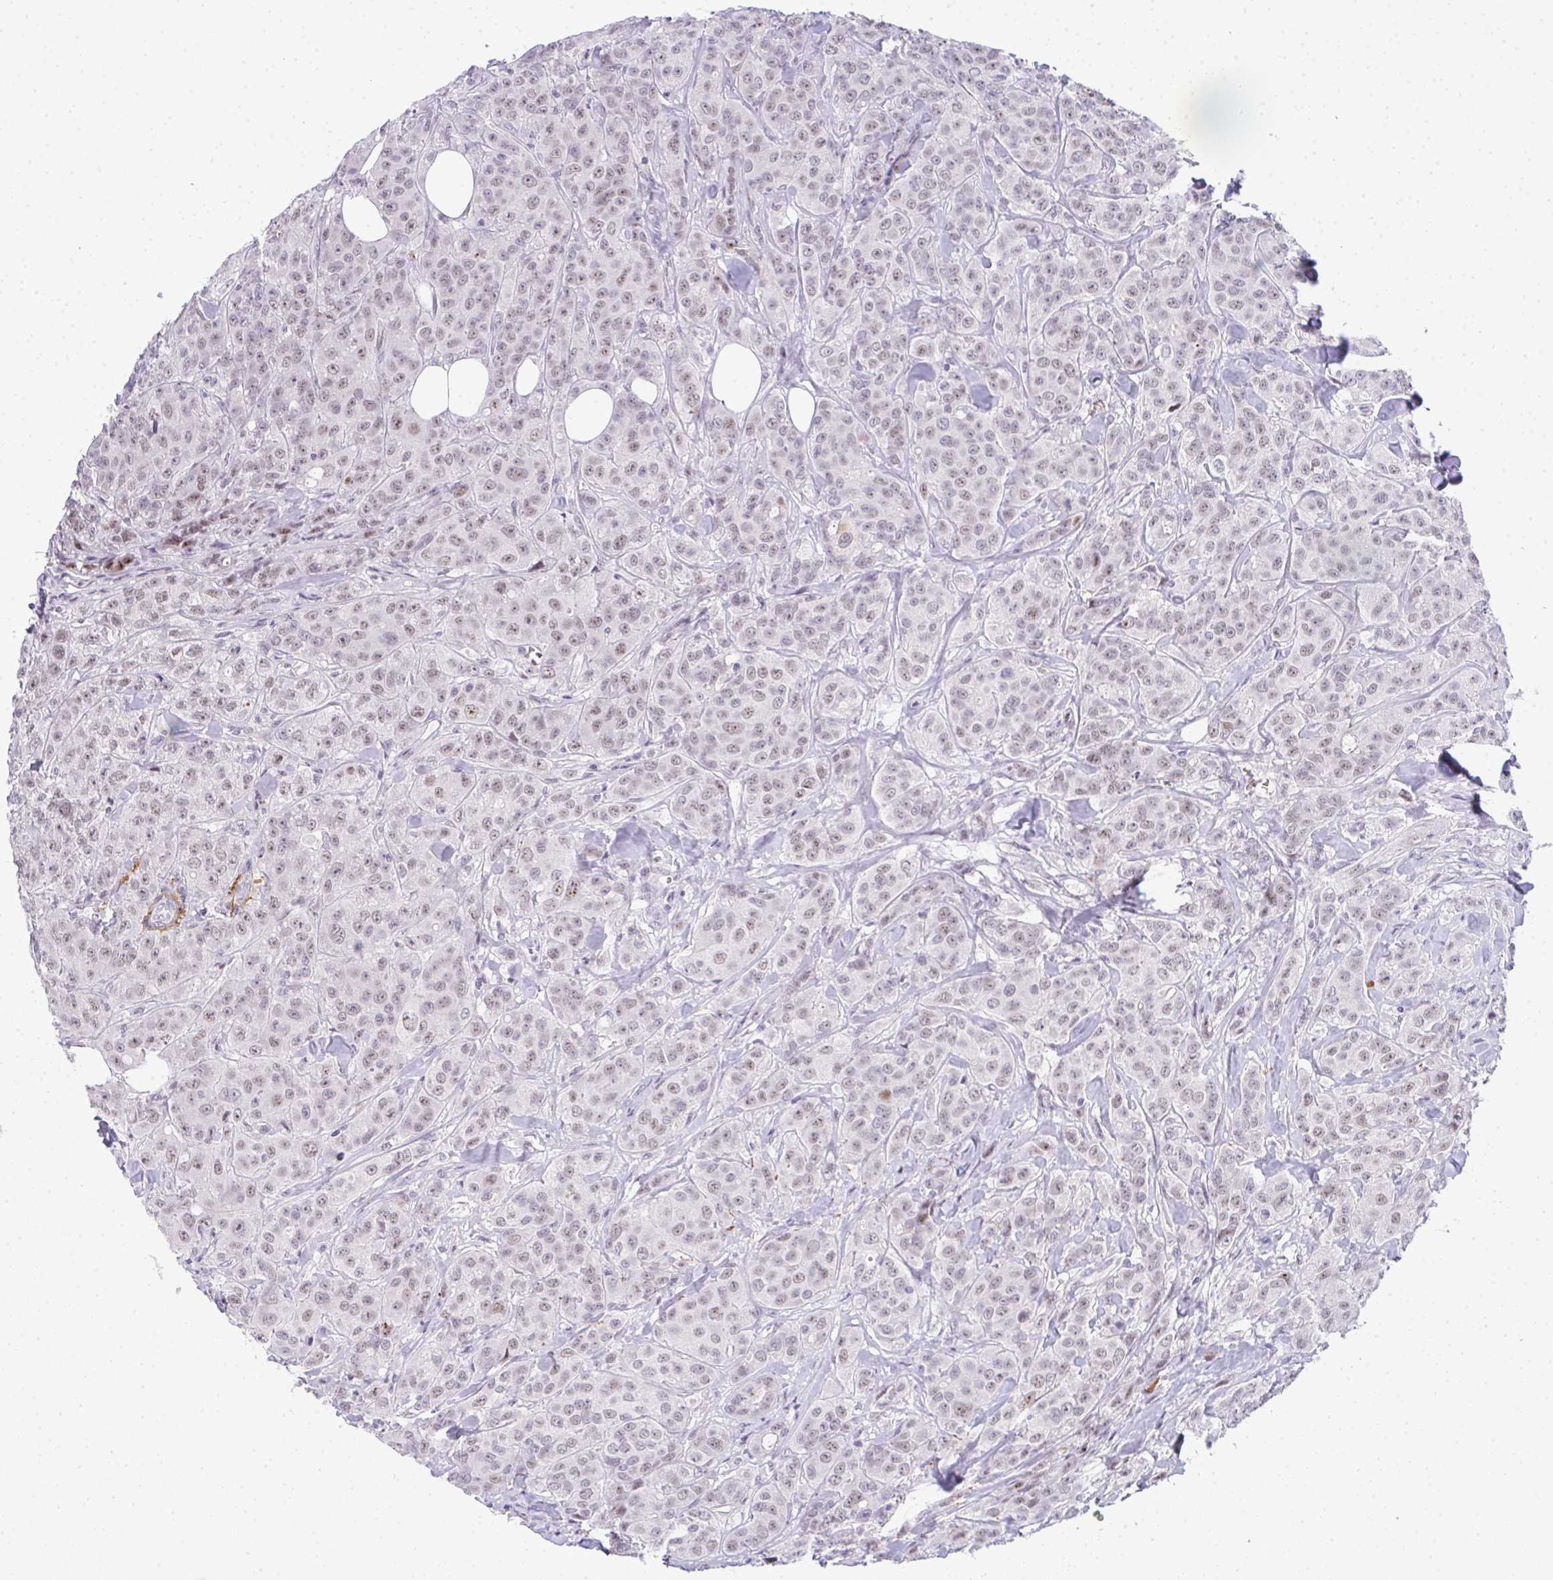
{"staining": {"intensity": "weak", "quantity": ">75%", "location": "nuclear"}, "tissue": "breast cancer", "cell_type": "Tumor cells", "image_type": "cancer", "snomed": [{"axis": "morphology", "description": "Normal tissue, NOS"}, {"axis": "morphology", "description": "Duct carcinoma"}, {"axis": "topography", "description": "Breast"}], "caption": "High-power microscopy captured an immunohistochemistry (IHC) image of breast intraductal carcinoma, revealing weak nuclear staining in about >75% of tumor cells.", "gene": "TNMD", "patient": {"sex": "female", "age": 43}}